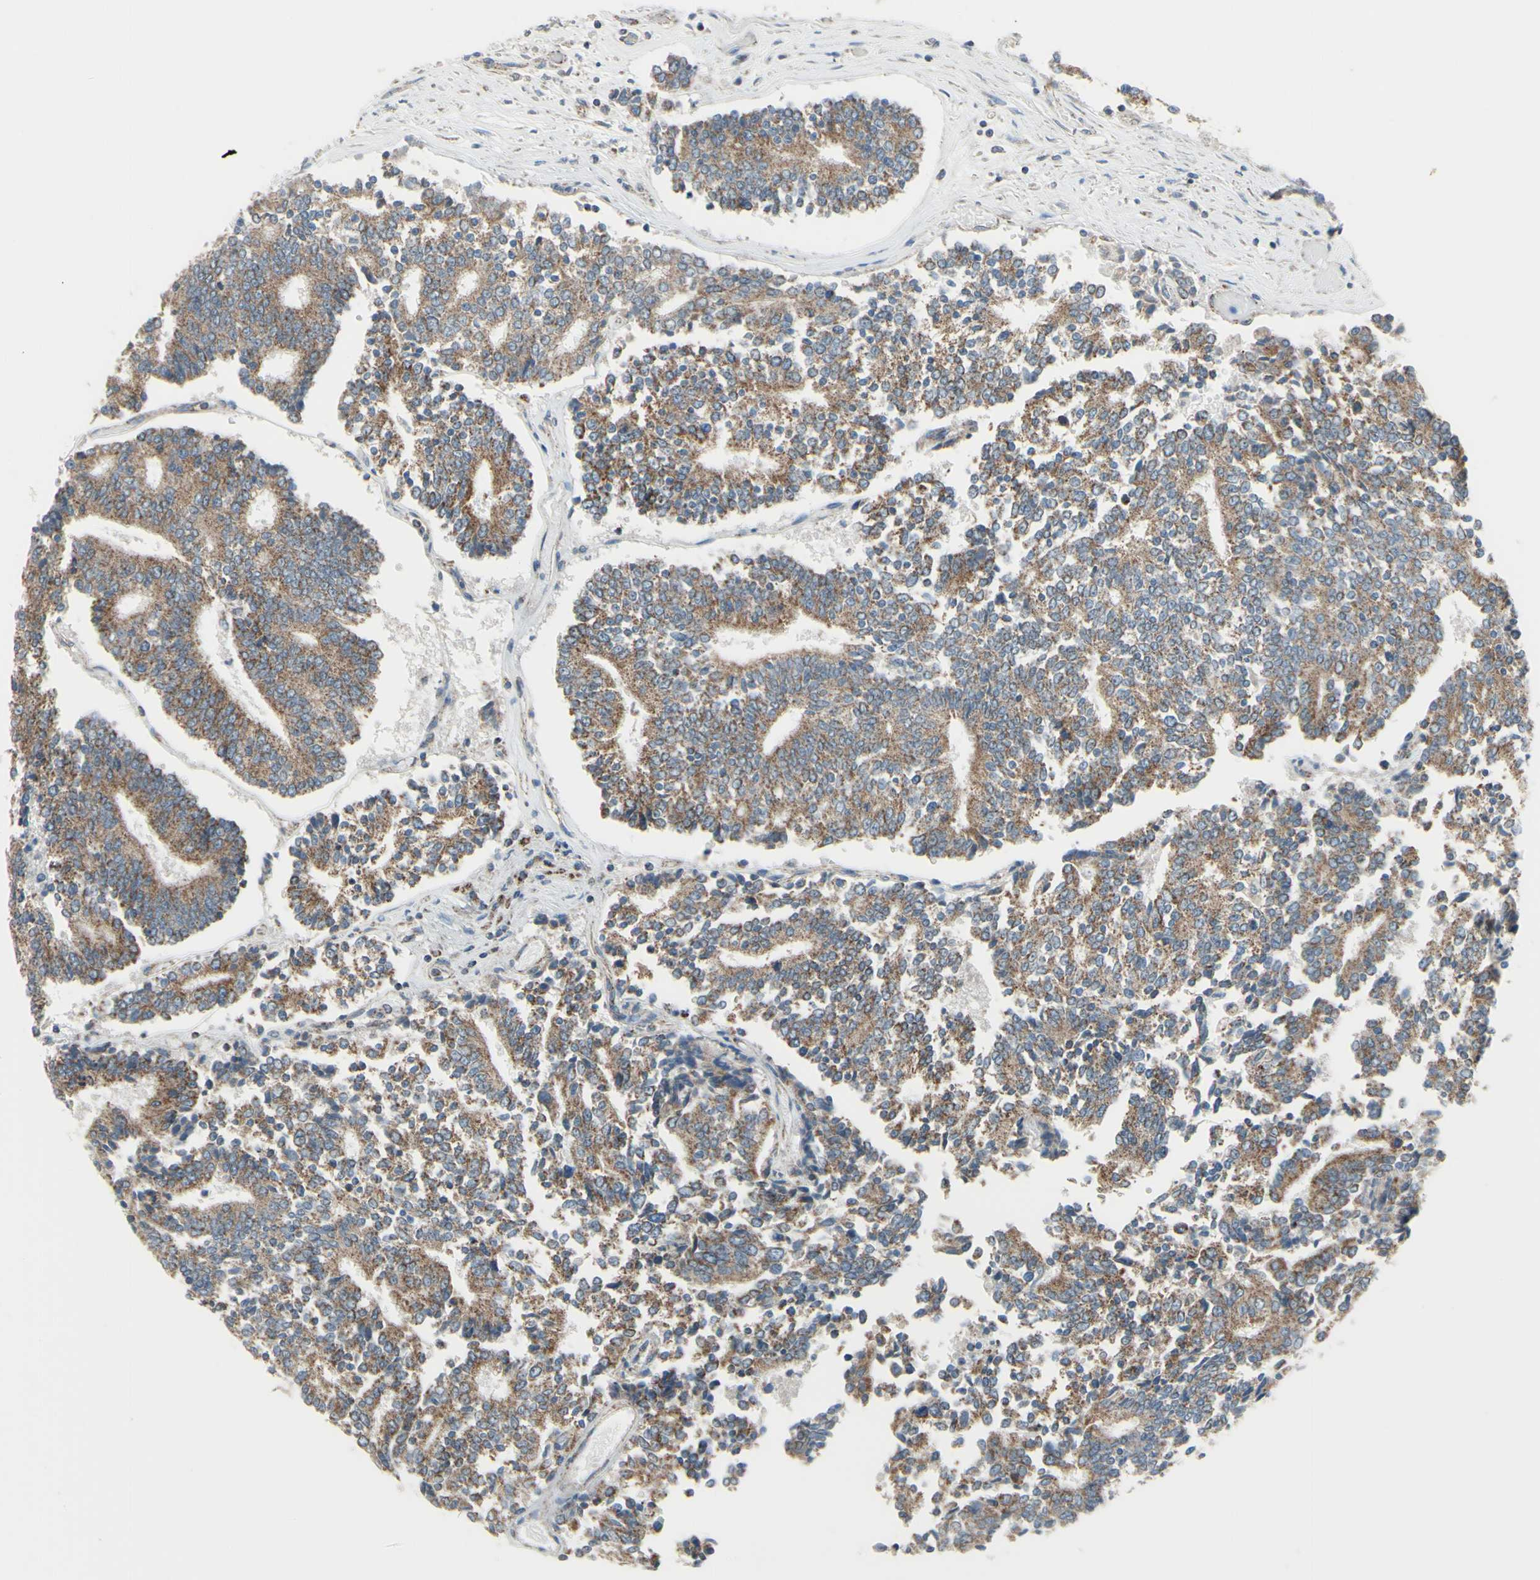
{"staining": {"intensity": "moderate", "quantity": "25%-75%", "location": "cytoplasmic/membranous"}, "tissue": "prostate cancer", "cell_type": "Tumor cells", "image_type": "cancer", "snomed": [{"axis": "morphology", "description": "Normal tissue, NOS"}, {"axis": "morphology", "description": "Adenocarcinoma, High grade"}, {"axis": "topography", "description": "Prostate"}, {"axis": "topography", "description": "Seminal veicle"}], "caption": "A photomicrograph of human prostate cancer stained for a protein reveals moderate cytoplasmic/membranous brown staining in tumor cells.", "gene": "FAM171B", "patient": {"sex": "male", "age": 55}}